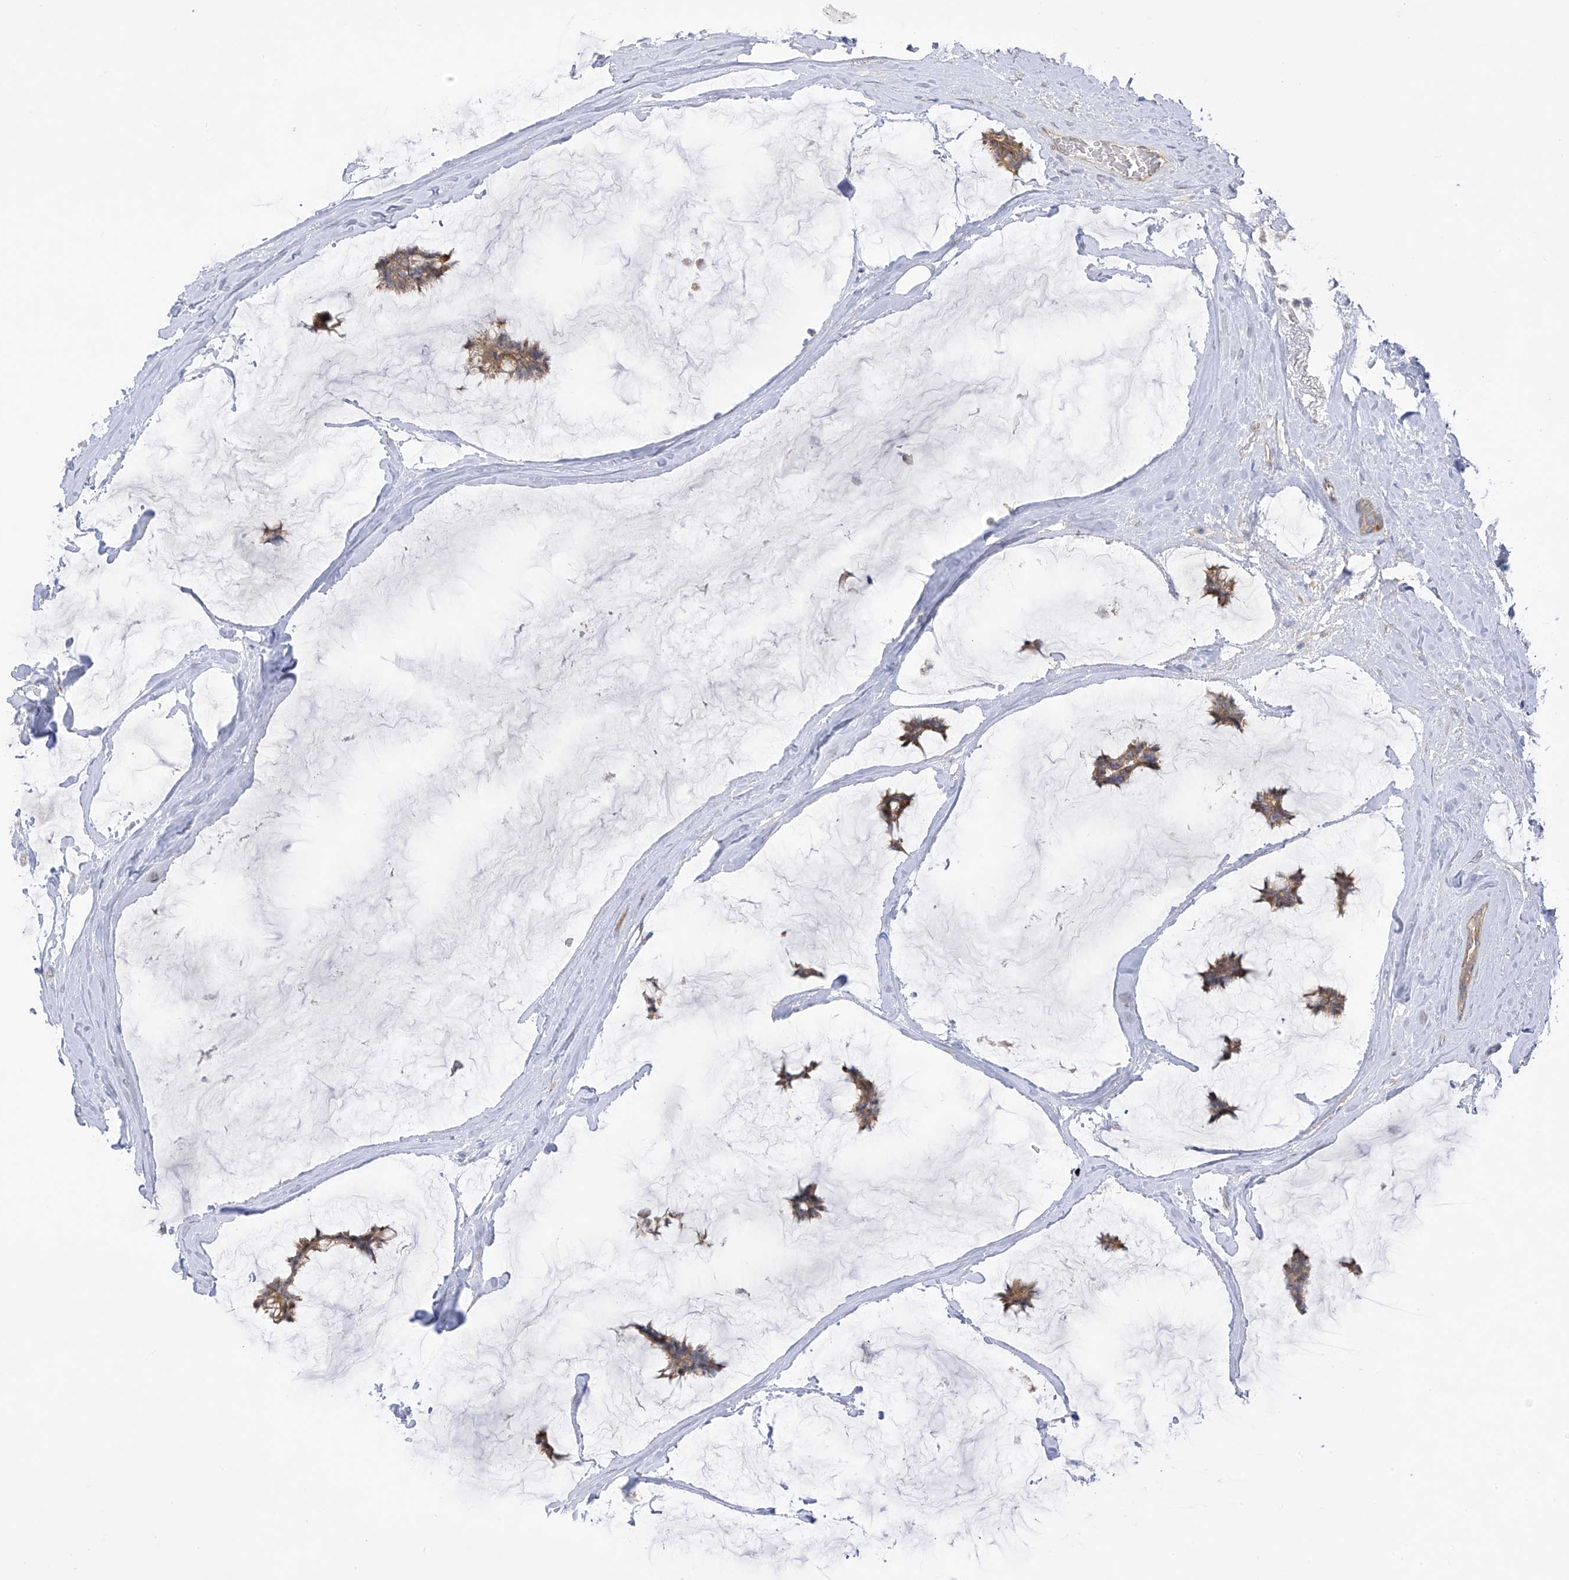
{"staining": {"intensity": "weak", "quantity": ">75%", "location": "cytoplasmic/membranous"}, "tissue": "breast cancer", "cell_type": "Tumor cells", "image_type": "cancer", "snomed": [{"axis": "morphology", "description": "Duct carcinoma"}, {"axis": "topography", "description": "Breast"}], "caption": "Tumor cells demonstrate low levels of weak cytoplasmic/membranous positivity in about >75% of cells in human breast invasive ductal carcinoma. The staining was performed using DAB (3,3'-diaminobenzidine), with brown indicating positive protein expression. Nuclei are stained blue with hematoxylin.", "gene": "EIPR1", "patient": {"sex": "female", "age": 93}}